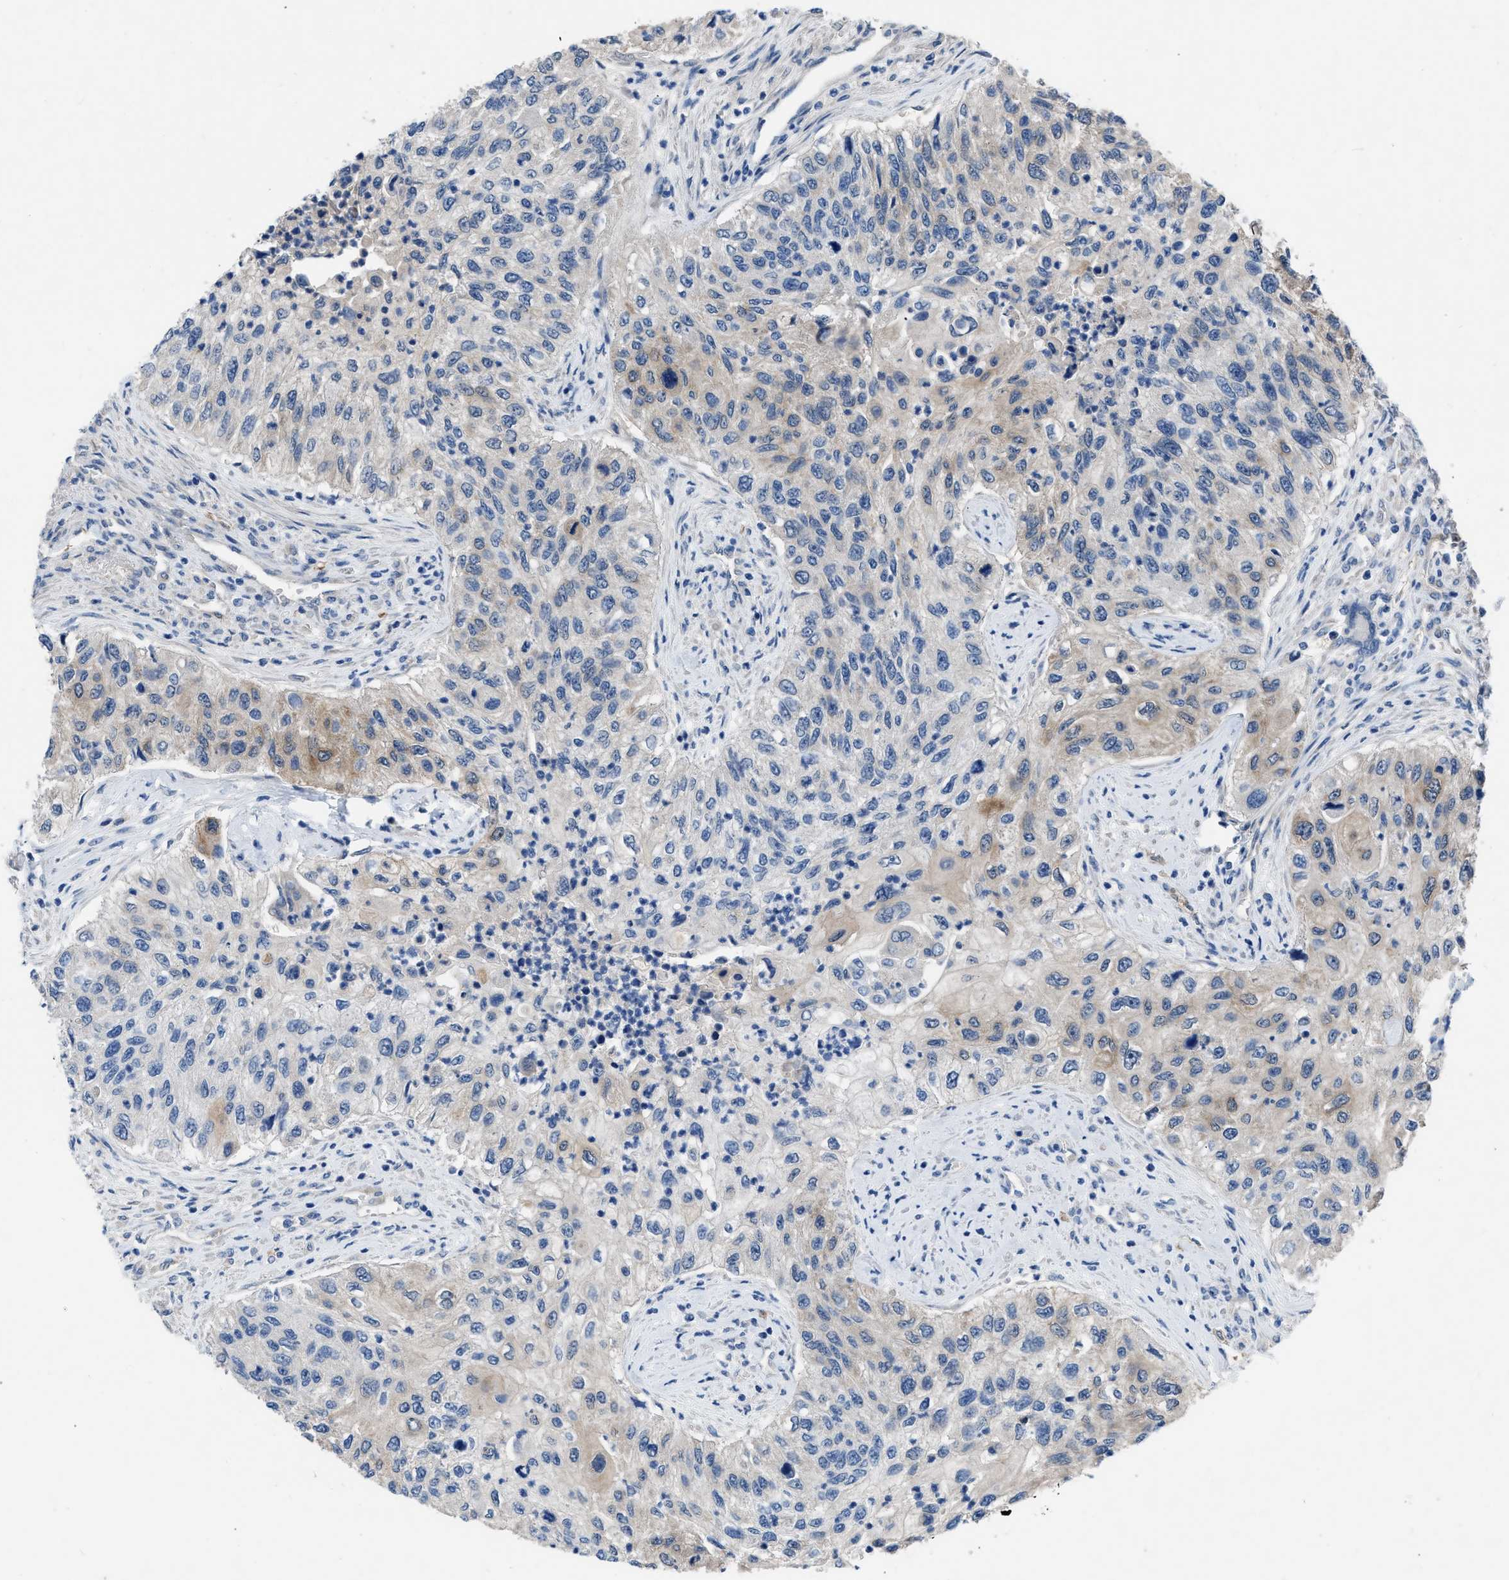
{"staining": {"intensity": "weak", "quantity": "25%-75%", "location": "cytoplasmic/membranous"}, "tissue": "urothelial cancer", "cell_type": "Tumor cells", "image_type": "cancer", "snomed": [{"axis": "morphology", "description": "Urothelial carcinoma, High grade"}, {"axis": "topography", "description": "Urinary bladder"}], "caption": "High-grade urothelial carcinoma tissue shows weak cytoplasmic/membranous staining in about 25%-75% of tumor cells, visualized by immunohistochemistry. The staining was performed using DAB, with brown indicating positive protein expression. Nuclei are stained blue with hematoxylin.", "gene": "RBP1", "patient": {"sex": "female", "age": 60}}